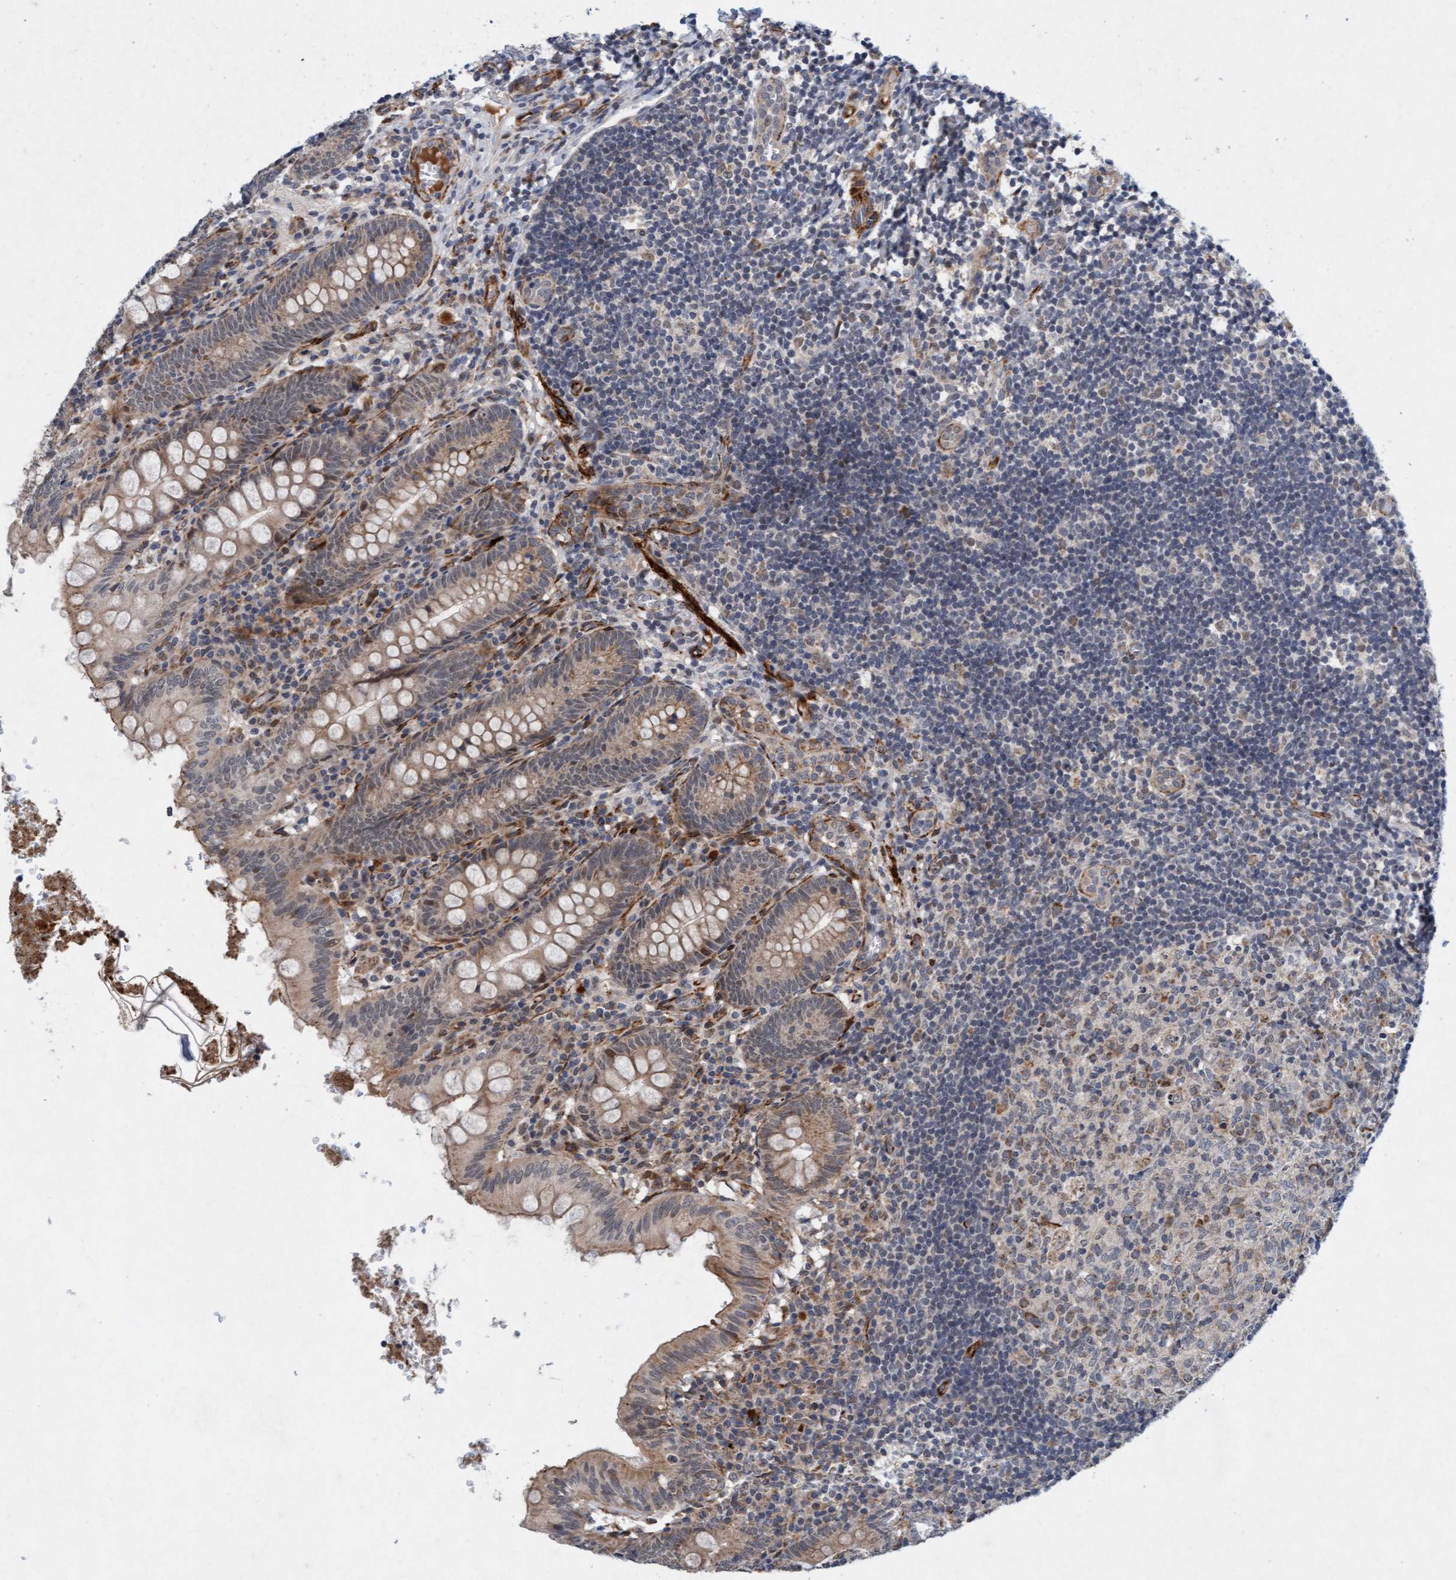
{"staining": {"intensity": "weak", "quantity": ">75%", "location": "cytoplasmic/membranous,nuclear"}, "tissue": "appendix", "cell_type": "Glandular cells", "image_type": "normal", "snomed": [{"axis": "morphology", "description": "Normal tissue, NOS"}, {"axis": "topography", "description": "Appendix"}], "caption": "Glandular cells display low levels of weak cytoplasmic/membranous,nuclear expression in approximately >75% of cells in benign human appendix. (IHC, brightfield microscopy, high magnification).", "gene": "TMEM70", "patient": {"sex": "male", "age": 8}}